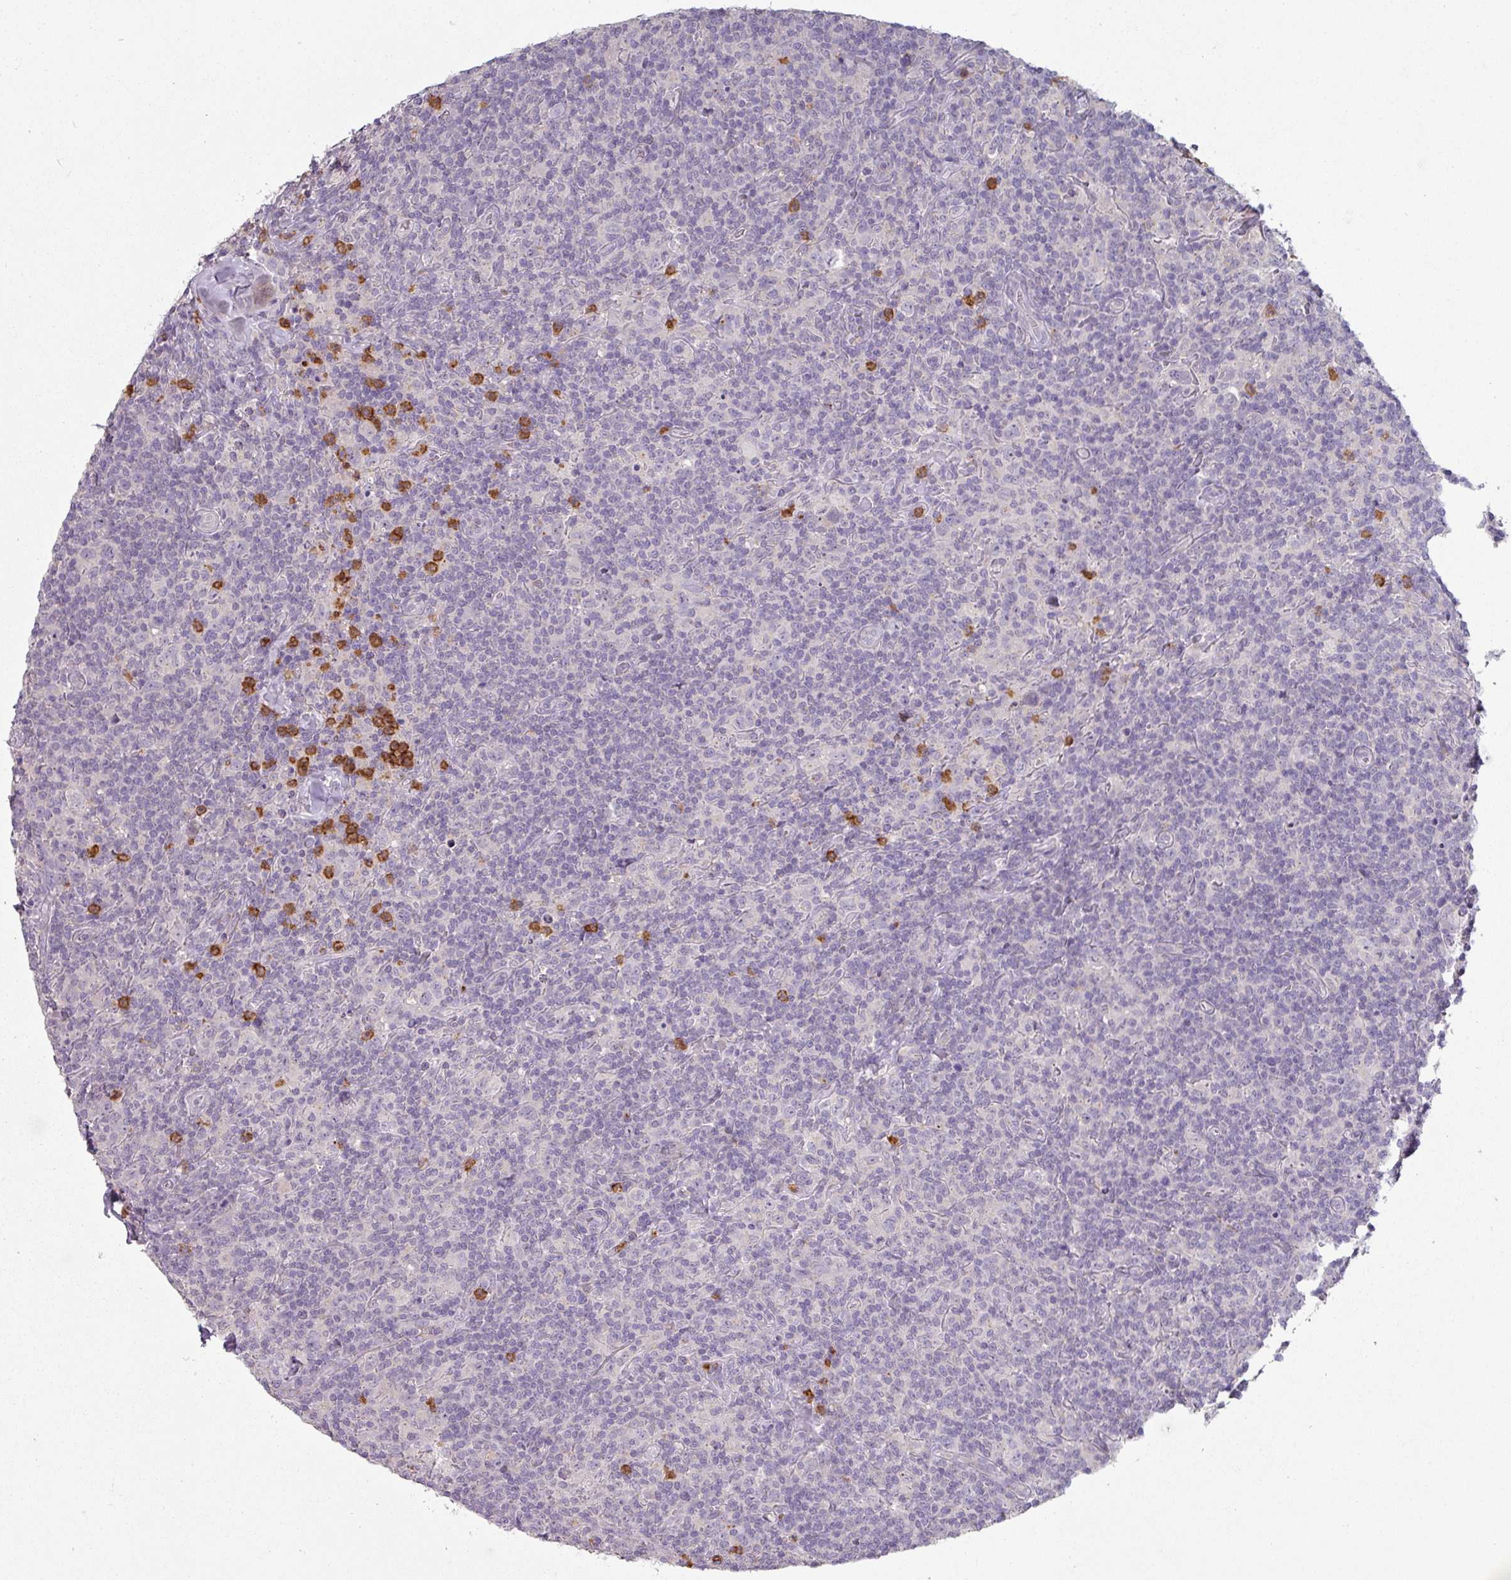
{"staining": {"intensity": "negative", "quantity": "none", "location": "none"}, "tissue": "lymphoma", "cell_type": "Tumor cells", "image_type": "cancer", "snomed": [{"axis": "morphology", "description": "Hodgkin's disease, NOS"}, {"axis": "topography", "description": "Lymph node"}], "caption": "This histopathology image is of lymphoma stained with IHC to label a protein in brown with the nuclei are counter-stained blue. There is no expression in tumor cells.", "gene": "MAGEC3", "patient": {"sex": "female", "age": 18}}